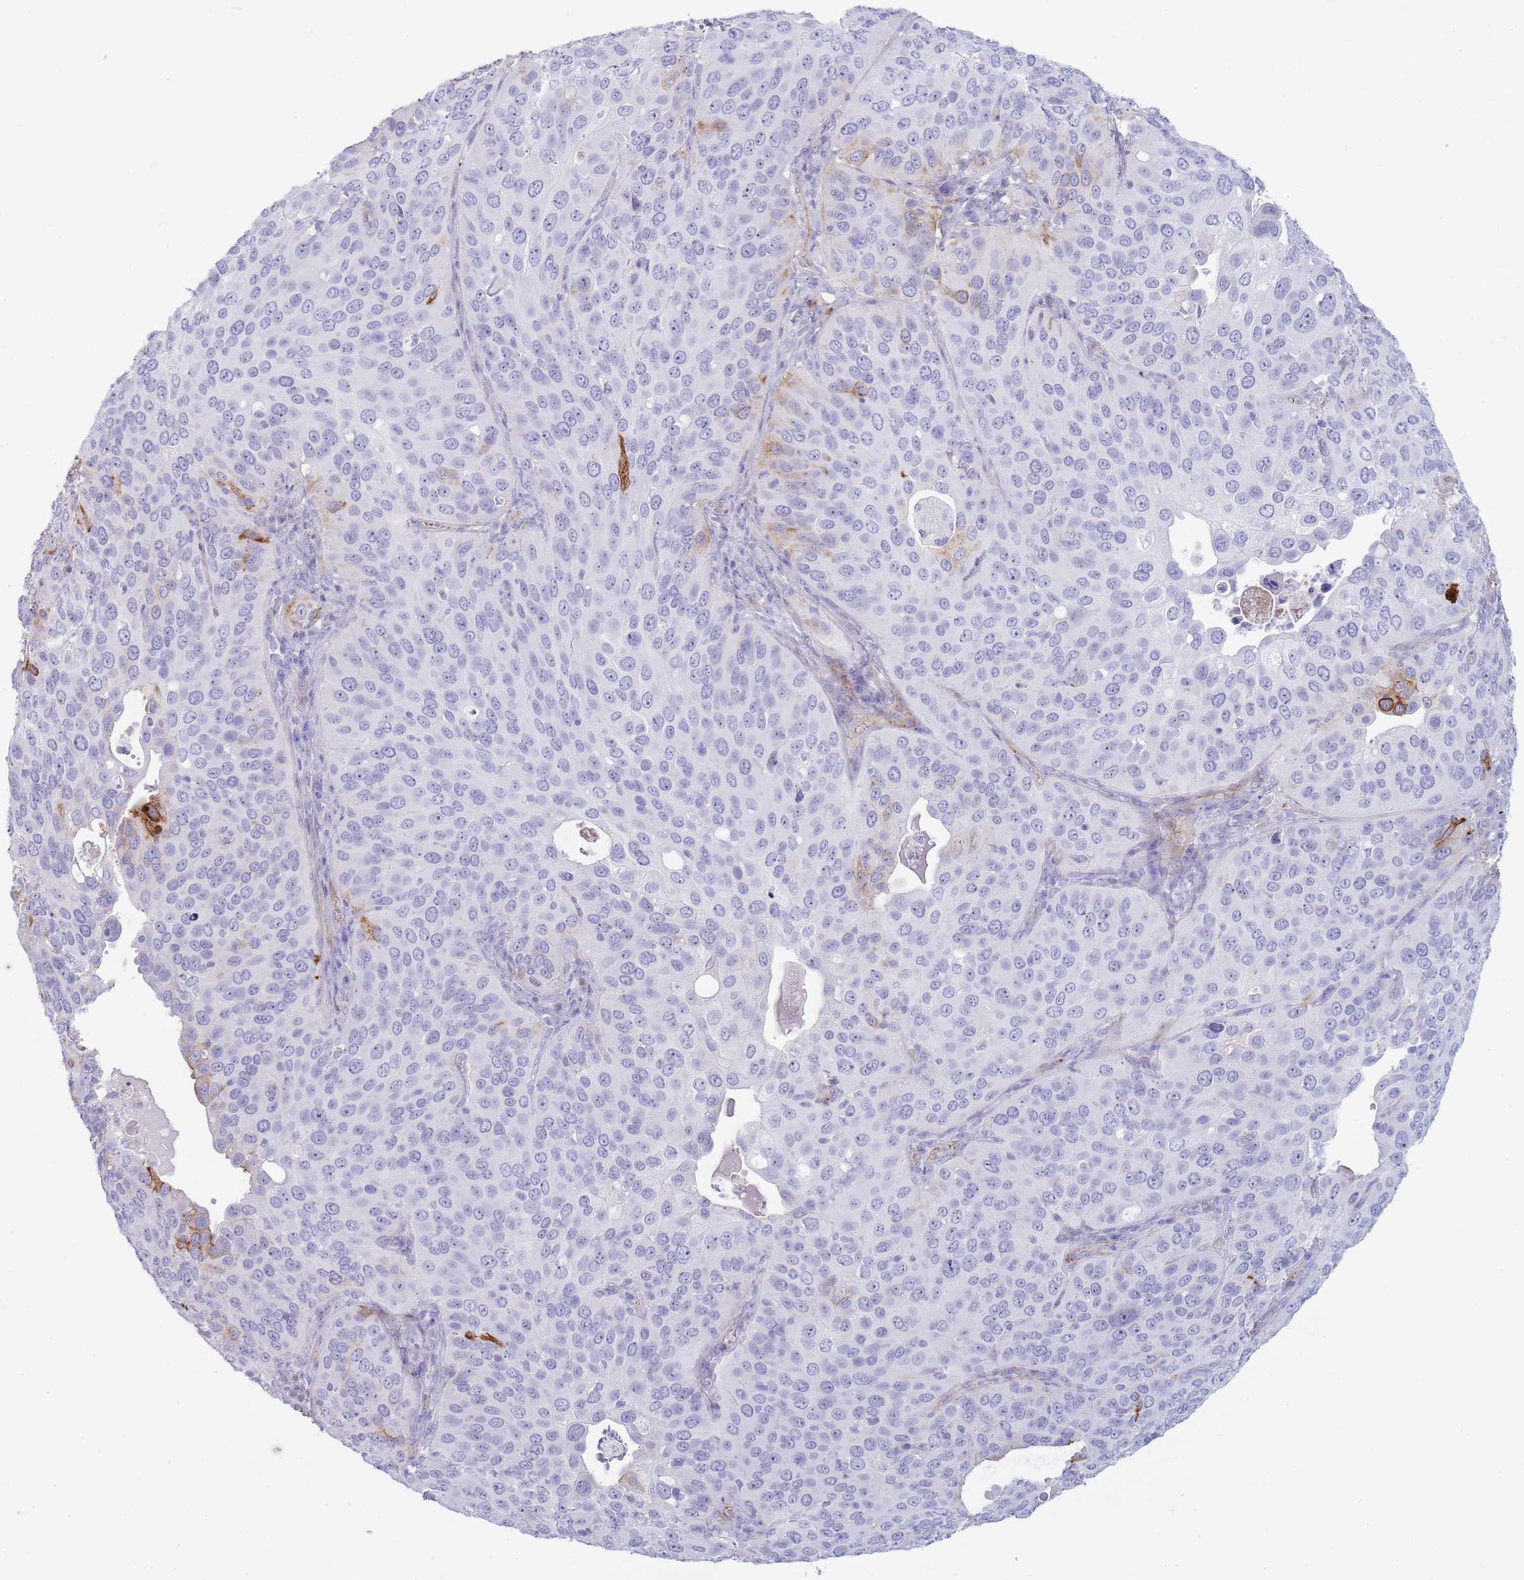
{"staining": {"intensity": "negative", "quantity": "none", "location": "none"}, "tissue": "cervical cancer", "cell_type": "Tumor cells", "image_type": "cancer", "snomed": [{"axis": "morphology", "description": "Squamous cell carcinoma, NOS"}, {"axis": "topography", "description": "Cervix"}], "caption": "The IHC micrograph has no significant positivity in tumor cells of cervical cancer tissue.", "gene": "UTP14A", "patient": {"sex": "female", "age": 36}}